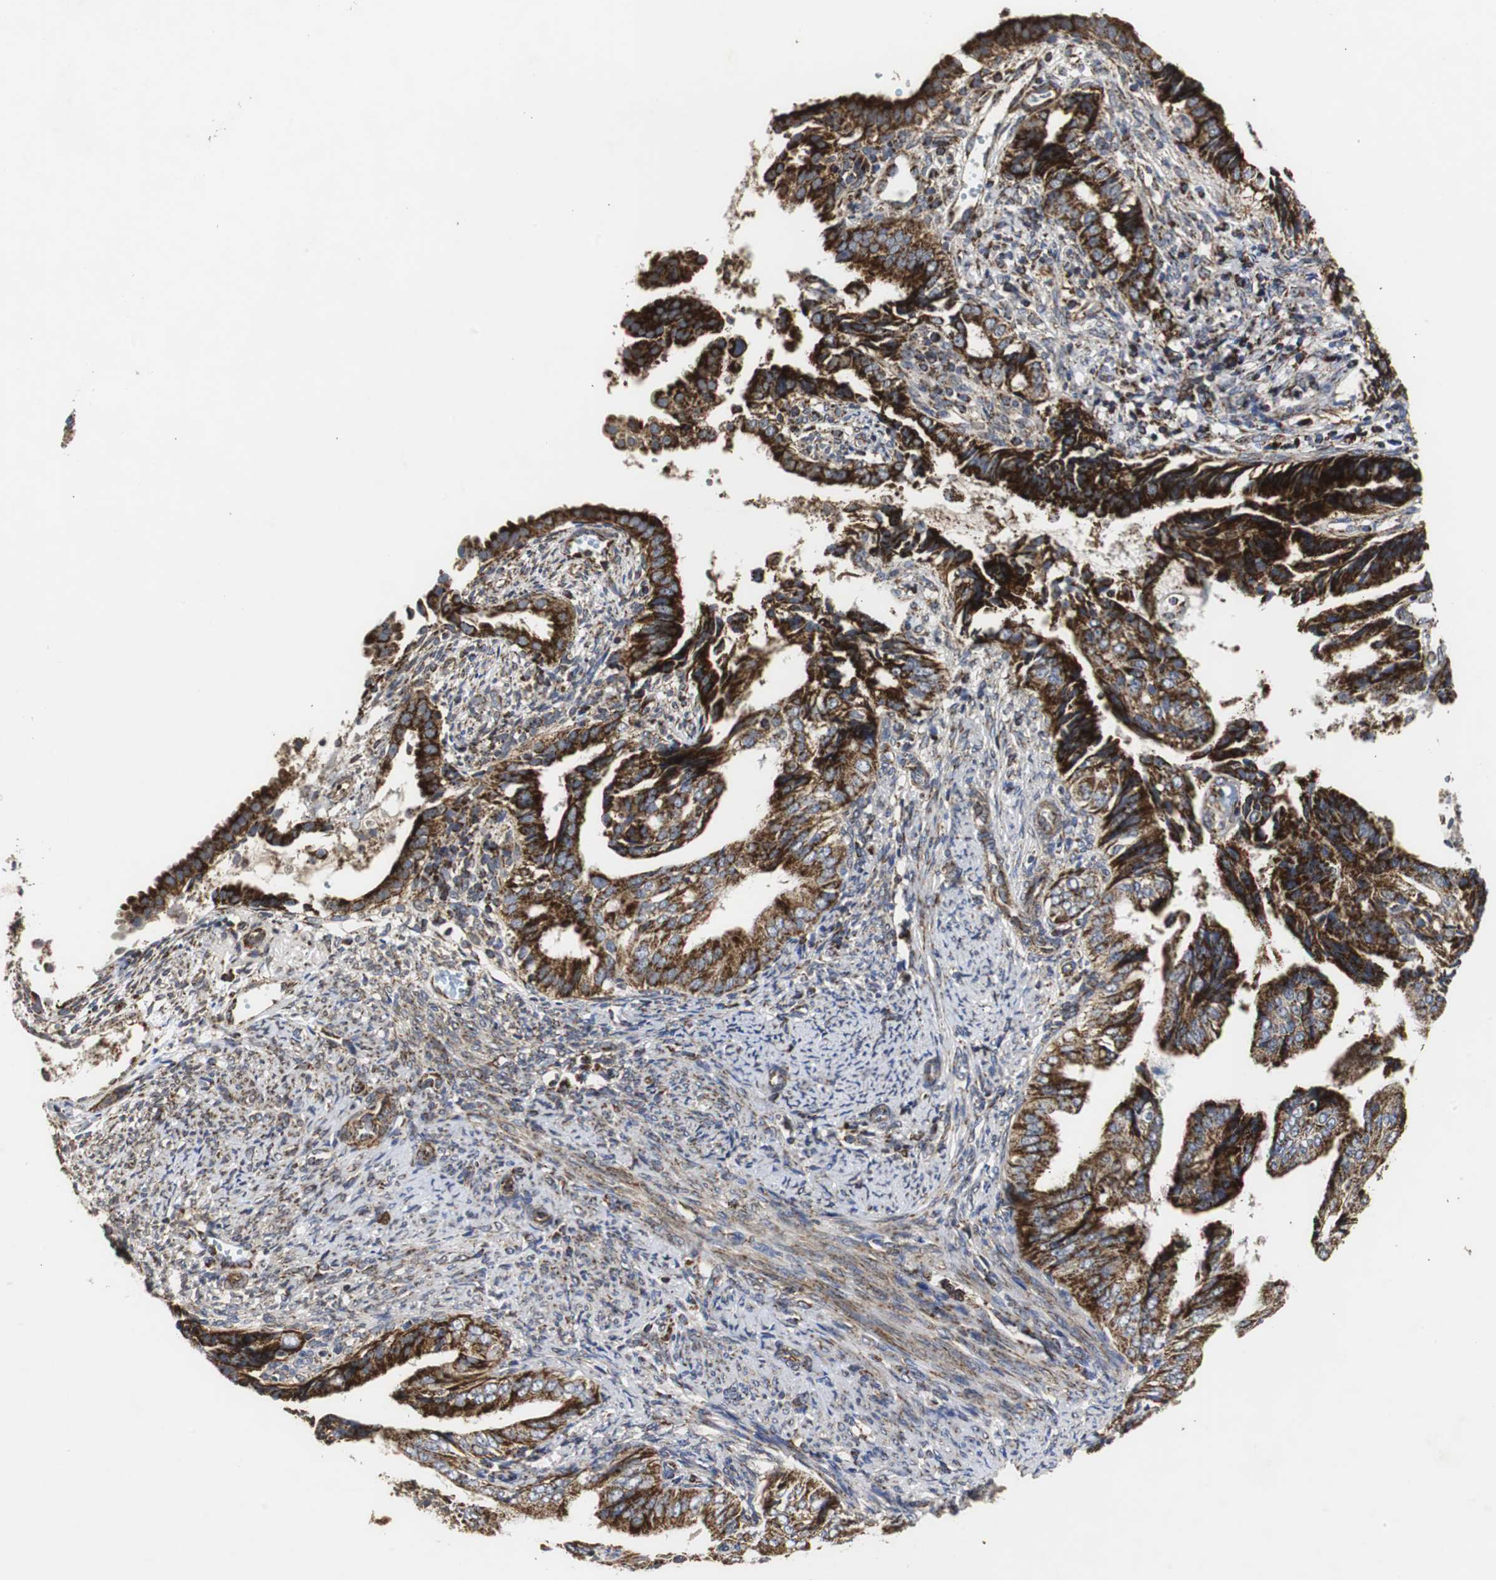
{"staining": {"intensity": "strong", "quantity": ">75%", "location": "cytoplasmic/membranous"}, "tissue": "endometrial cancer", "cell_type": "Tumor cells", "image_type": "cancer", "snomed": [{"axis": "morphology", "description": "Adenocarcinoma, NOS"}, {"axis": "topography", "description": "Endometrium"}], "caption": "Strong cytoplasmic/membranous protein positivity is appreciated in about >75% of tumor cells in endometrial cancer.", "gene": "HSD17B10", "patient": {"sex": "female", "age": 58}}